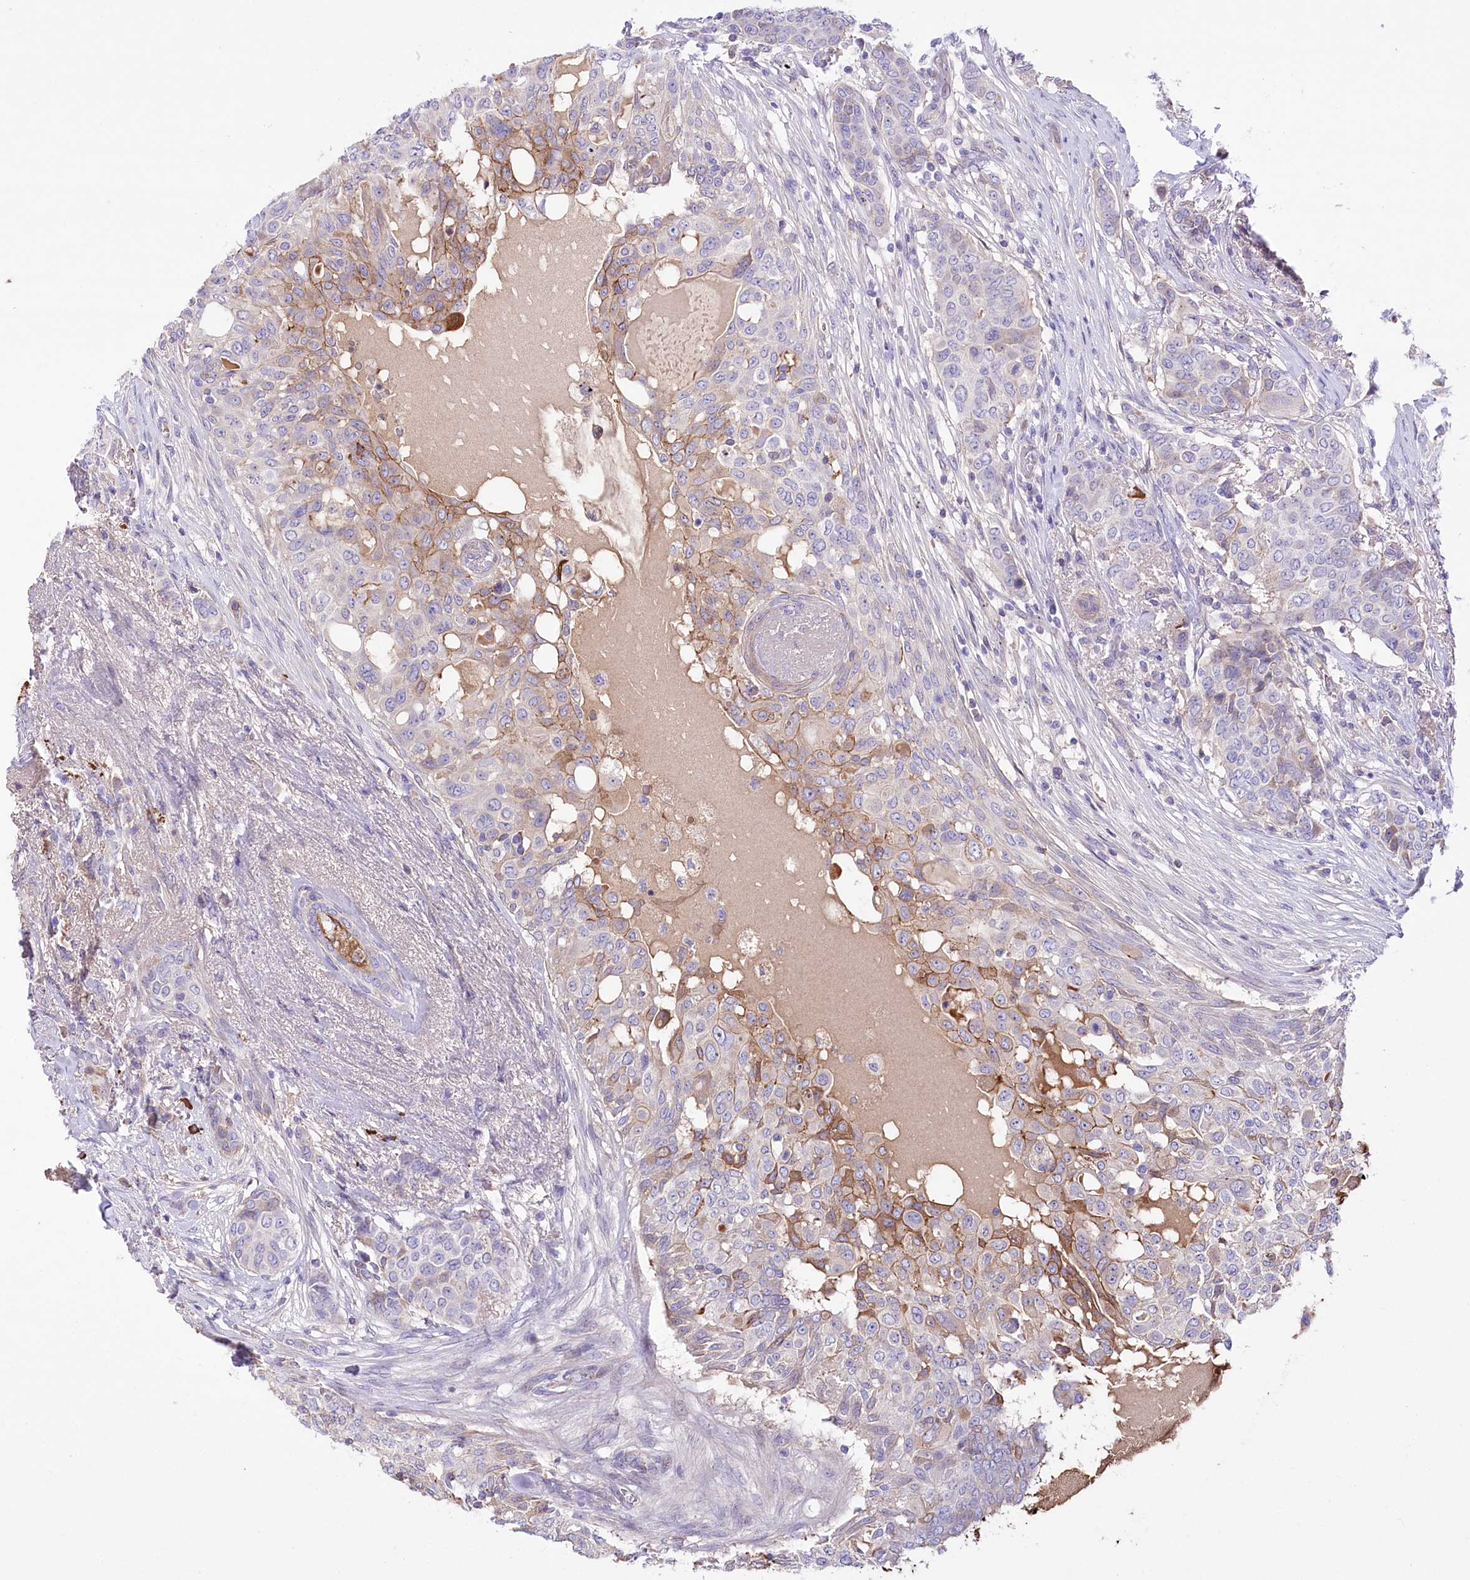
{"staining": {"intensity": "moderate", "quantity": "<25%", "location": "cytoplasmic/membranous"}, "tissue": "breast cancer", "cell_type": "Tumor cells", "image_type": "cancer", "snomed": [{"axis": "morphology", "description": "Lobular carcinoma"}, {"axis": "topography", "description": "Breast"}], "caption": "Breast cancer (lobular carcinoma) stained with DAB (3,3'-diaminobenzidine) immunohistochemistry (IHC) demonstrates low levels of moderate cytoplasmic/membranous staining in about <25% of tumor cells.", "gene": "CEP164", "patient": {"sex": "female", "age": 51}}